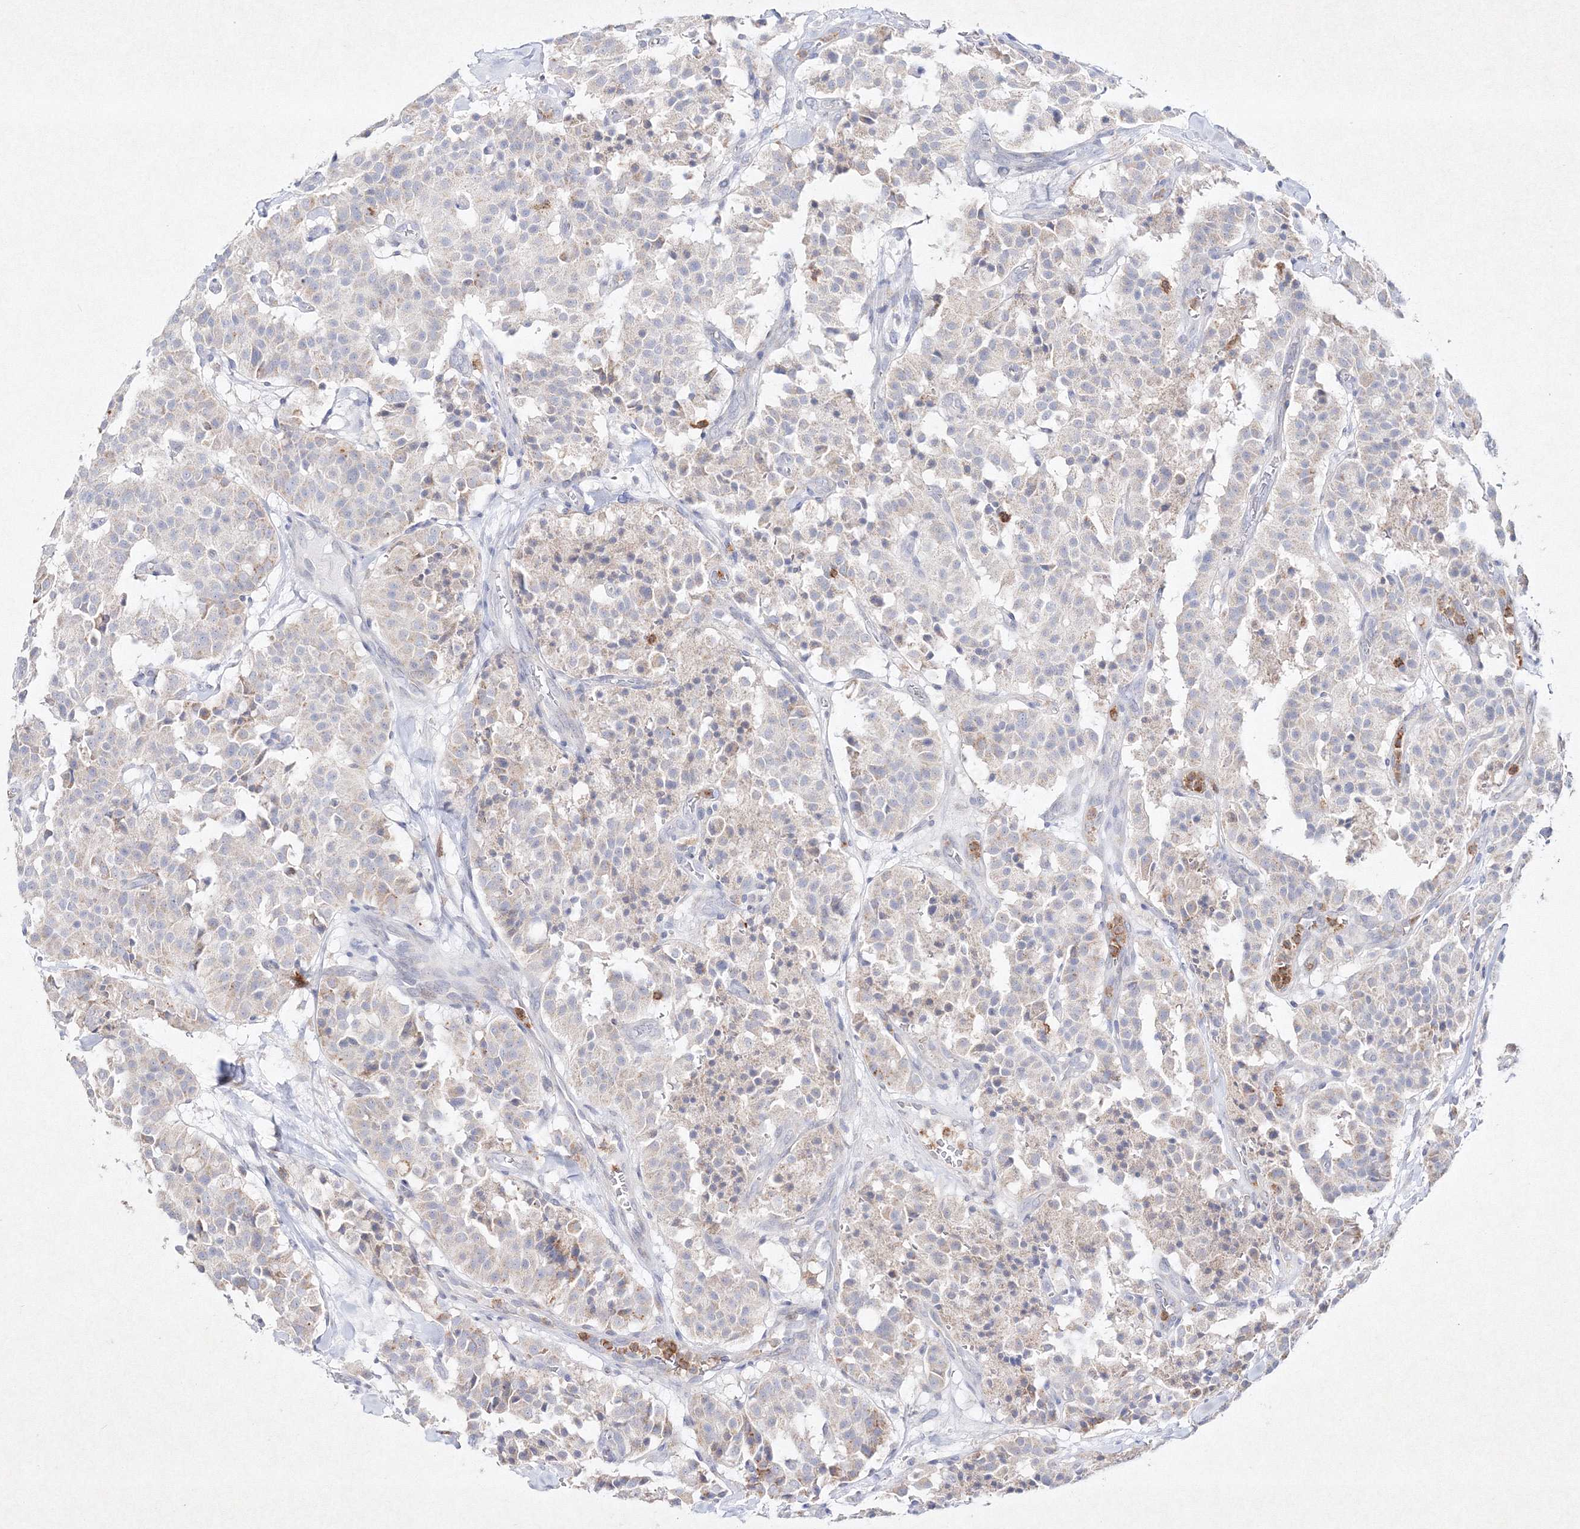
{"staining": {"intensity": "negative", "quantity": "none", "location": "none"}, "tissue": "carcinoid", "cell_type": "Tumor cells", "image_type": "cancer", "snomed": [{"axis": "morphology", "description": "Carcinoid, malignant, NOS"}, {"axis": "topography", "description": "Lung"}], "caption": "Tumor cells show no significant staining in malignant carcinoid.", "gene": "HCST", "patient": {"sex": "male", "age": 30}}